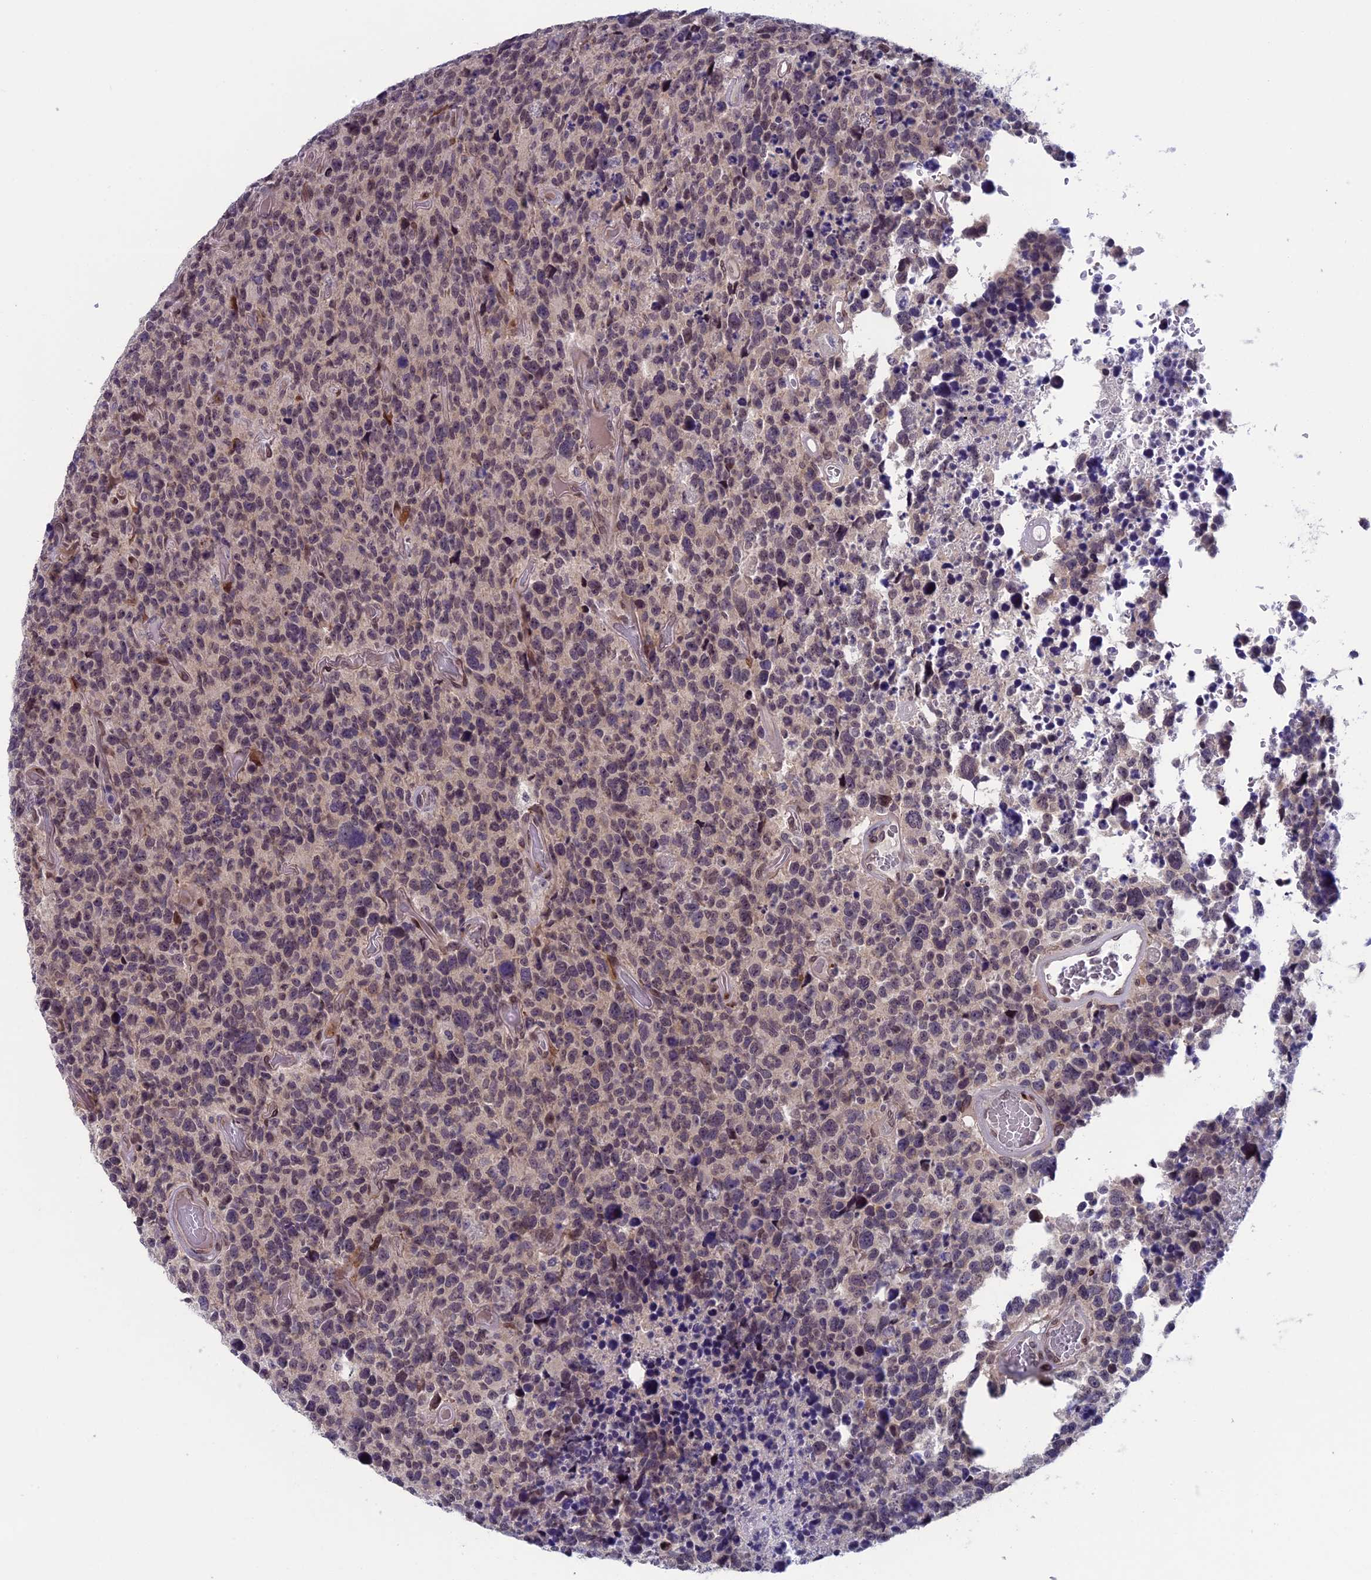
{"staining": {"intensity": "weak", "quantity": "25%-75%", "location": "nuclear"}, "tissue": "glioma", "cell_type": "Tumor cells", "image_type": "cancer", "snomed": [{"axis": "morphology", "description": "Glioma, malignant, High grade"}, {"axis": "topography", "description": "Brain"}], "caption": "Weak nuclear positivity for a protein is seen in about 25%-75% of tumor cells of malignant glioma (high-grade) using immunohistochemistry (IHC).", "gene": "GPSM1", "patient": {"sex": "male", "age": 69}}